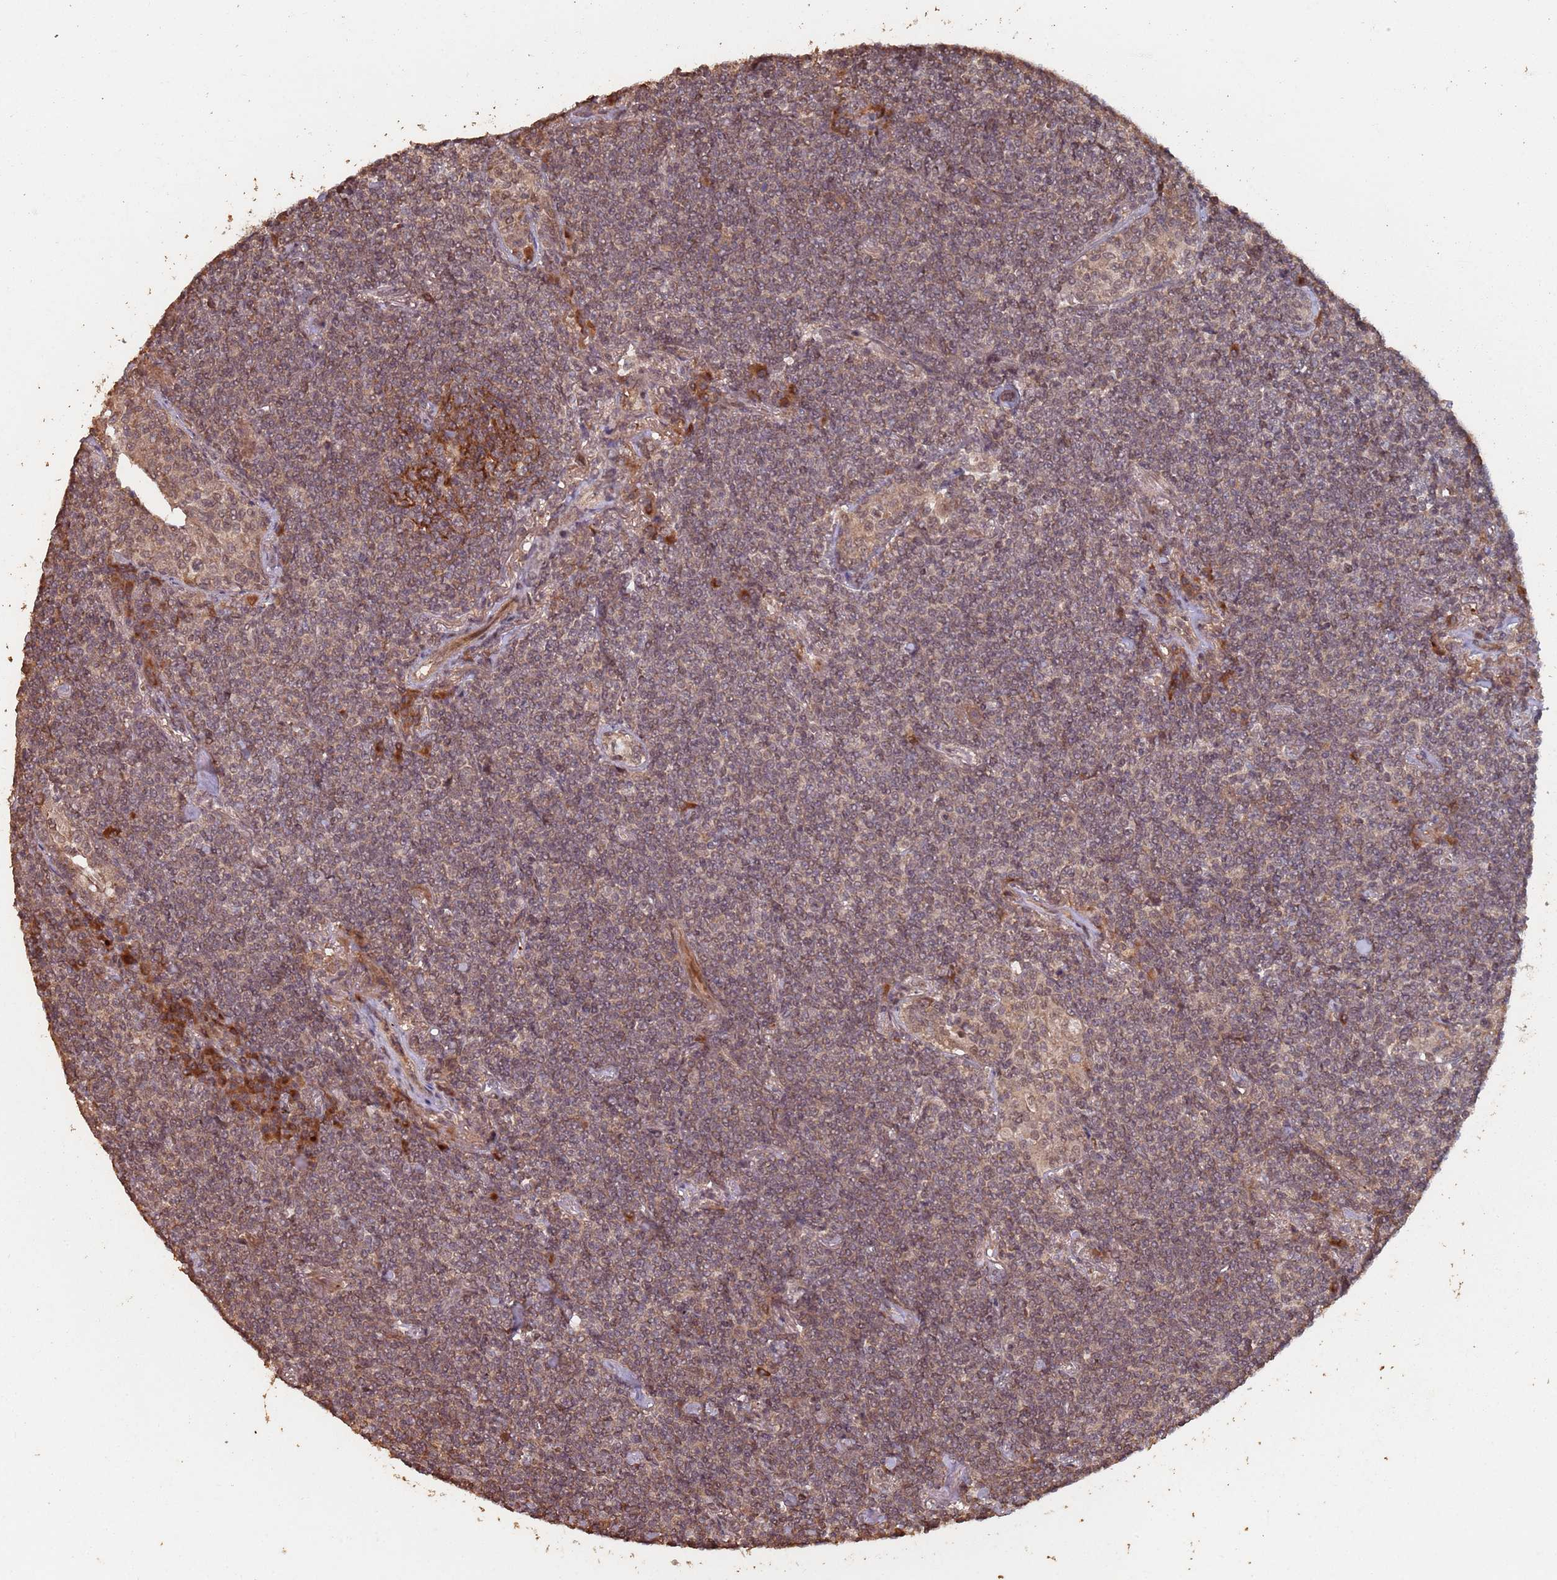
{"staining": {"intensity": "weak", "quantity": "25%-75%", "location": "cytoplasmic/membranous,nuclear"}, "tissue": "lymphoma", "cell_type": "Tumor cells", "image_type": "cancer", "snomed": [{"axis": "morphology", "description": "Malignant lymphoma, non-Hodgkin's type, Low grade"}, {"axis": "topography", "description": "Lung"}], "caption": "The immunohistochemical stain highlights weak cytoplasmic/membranous and nuclear staining in tumor cells of low-grade malignant lymphoma, non-Hodgkin's type tissue. The protein is stained brown, and the nuclei are stained in blue (DAB IHC with brightfield microscopy, high magnification).", "gene": "FRAT1", "patient": {"sex": "female", "age": 71}}